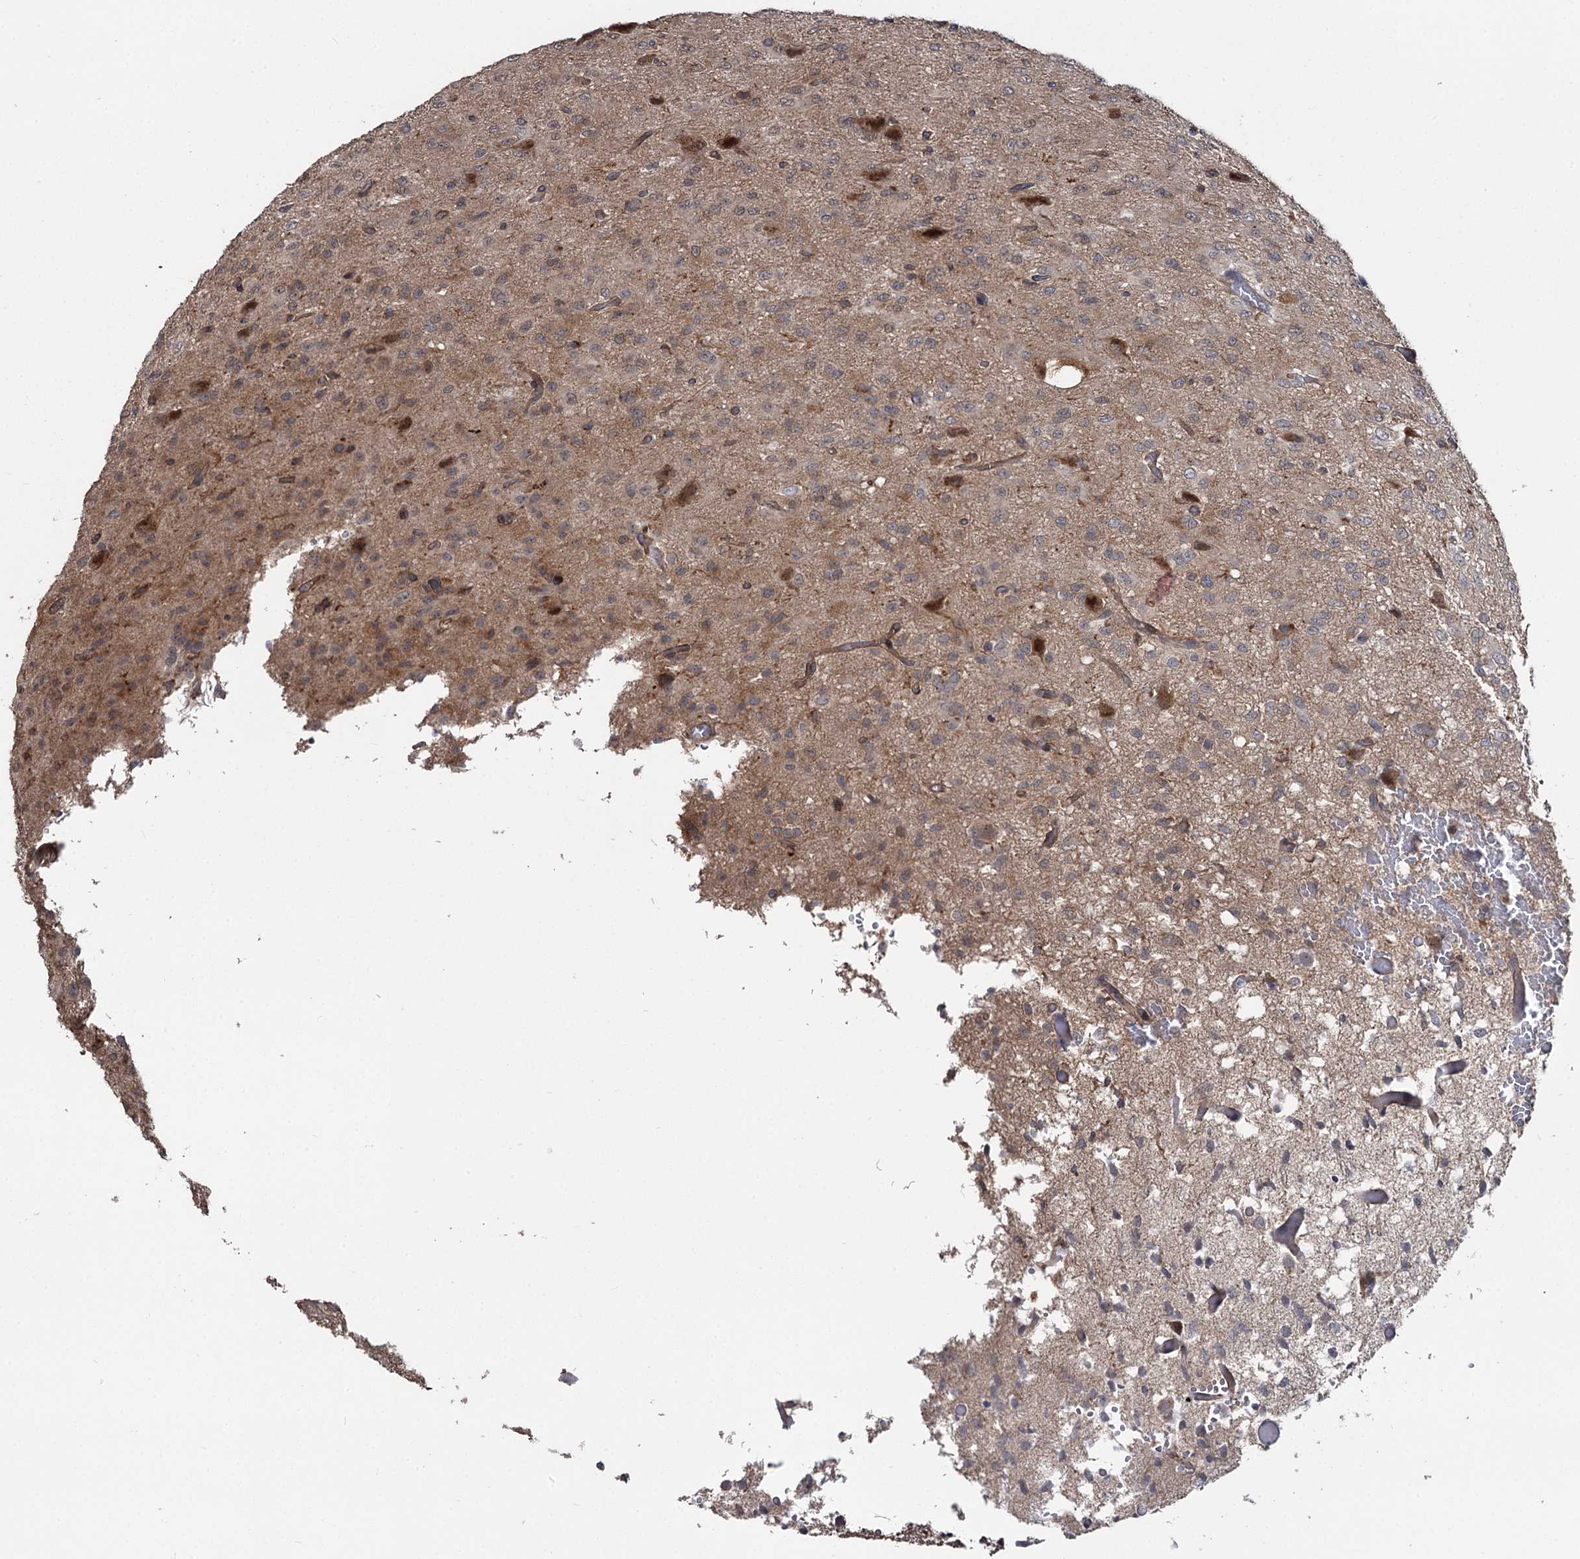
{"staining": {"intensity": "negative", "quantity": "none", "location": "none"}, "tissue": "glioma", "cell_type": "Tumor cells", "image_type": "cancer", "snomed": [{"axis": "morphology", "description": "Glioma, malignant, High grade"}, {"axis": "topography", "description": "Brain"}], "caption": "IHC of human glioma displays no expression in tumor cells.", "gene": "STX6", "patient": {"sex": "female", "age": 59}}